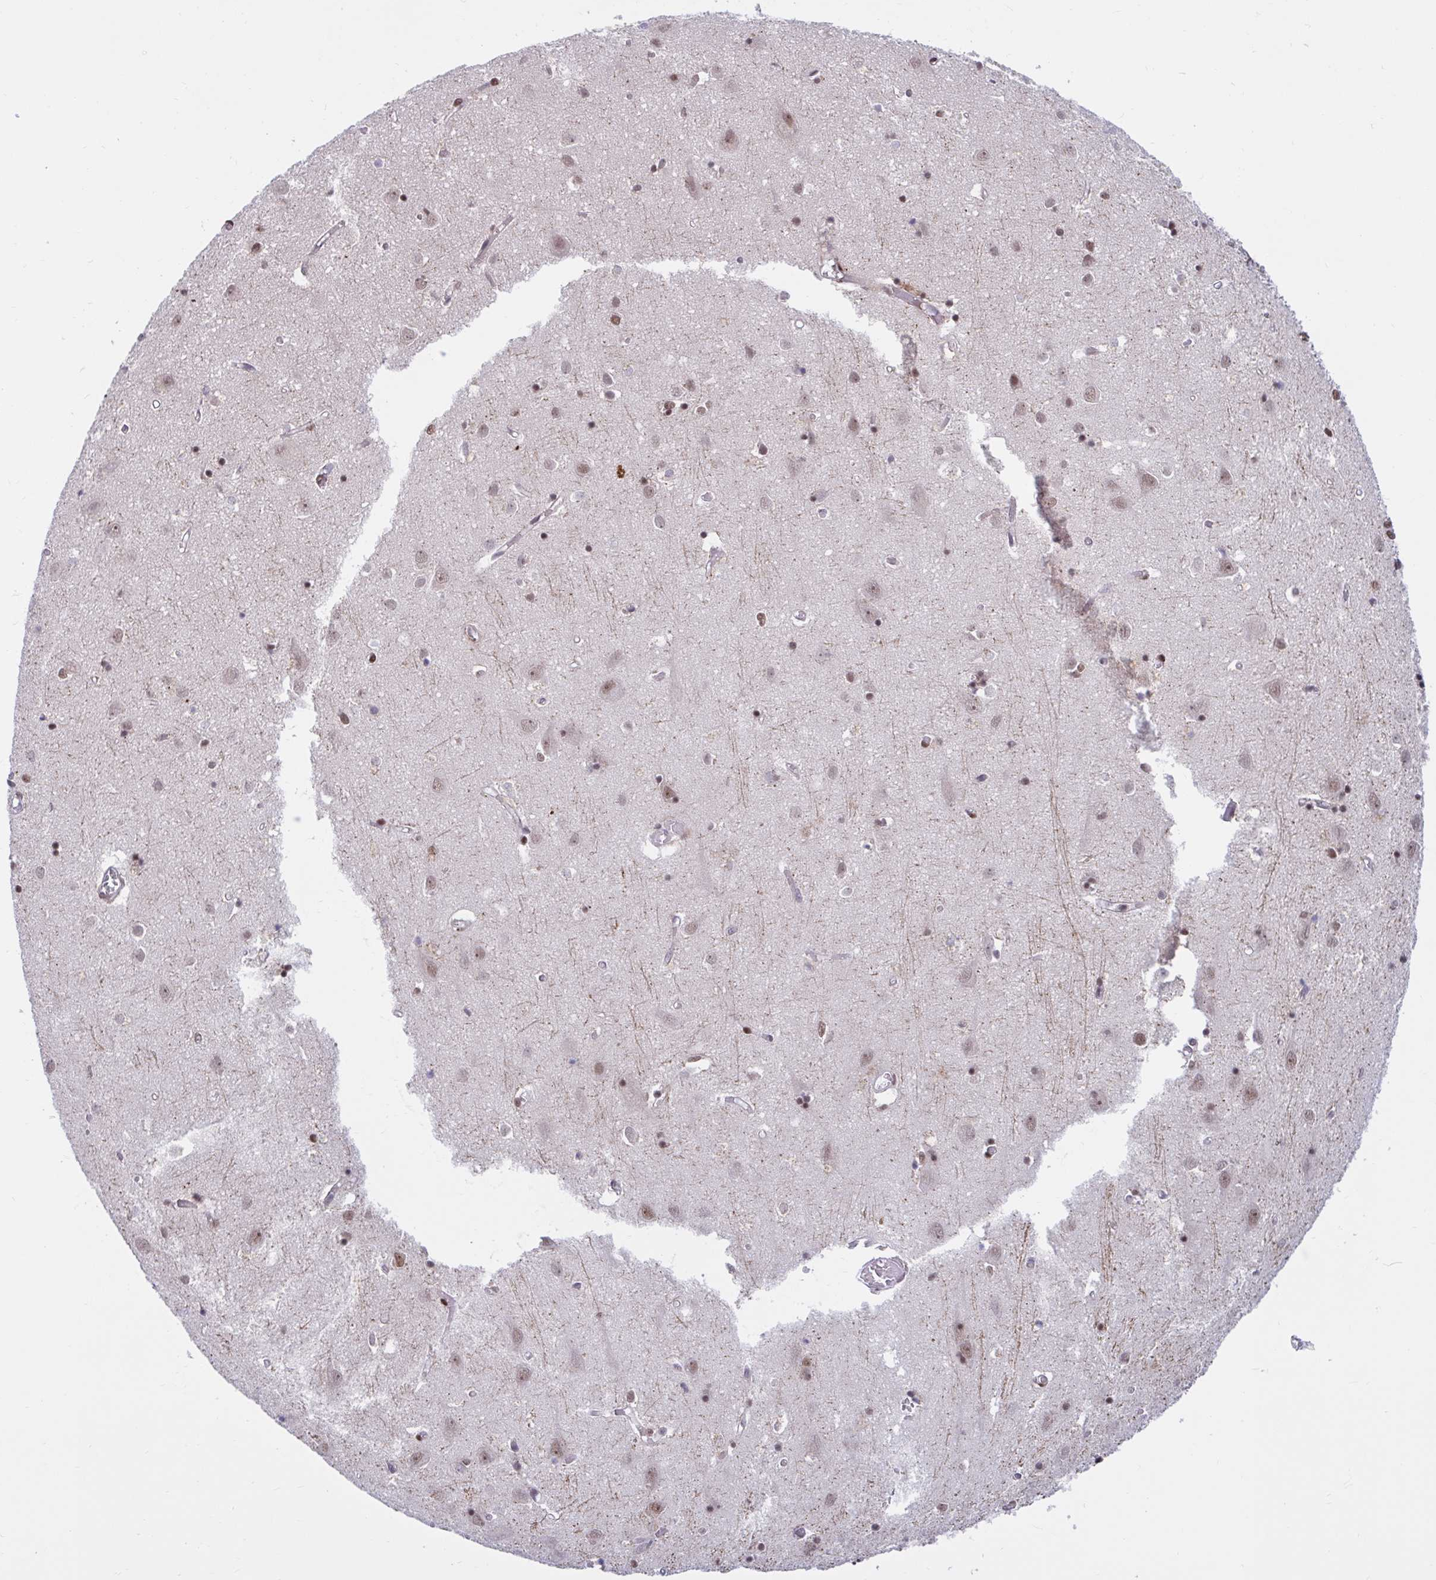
{"staining": {"intensity": "negative", "quantity": "none", "location": "none"}, "tissue": "cerebral cortex", "cell_type": "Endothelial cells", "image_type": "normal", "snomed": [{"axis": "morphology", "description": "Normal tissue, NOS"}, {"axis": "topography", "description": "Cerebral cortex"}], "caption": "Cerebral cortex stained for a protein using immunohistochemistry (IHC) reveals no staining endothelial cells.", "gene": "PHF10", "patient": {"sex": "male", "age": 70}}